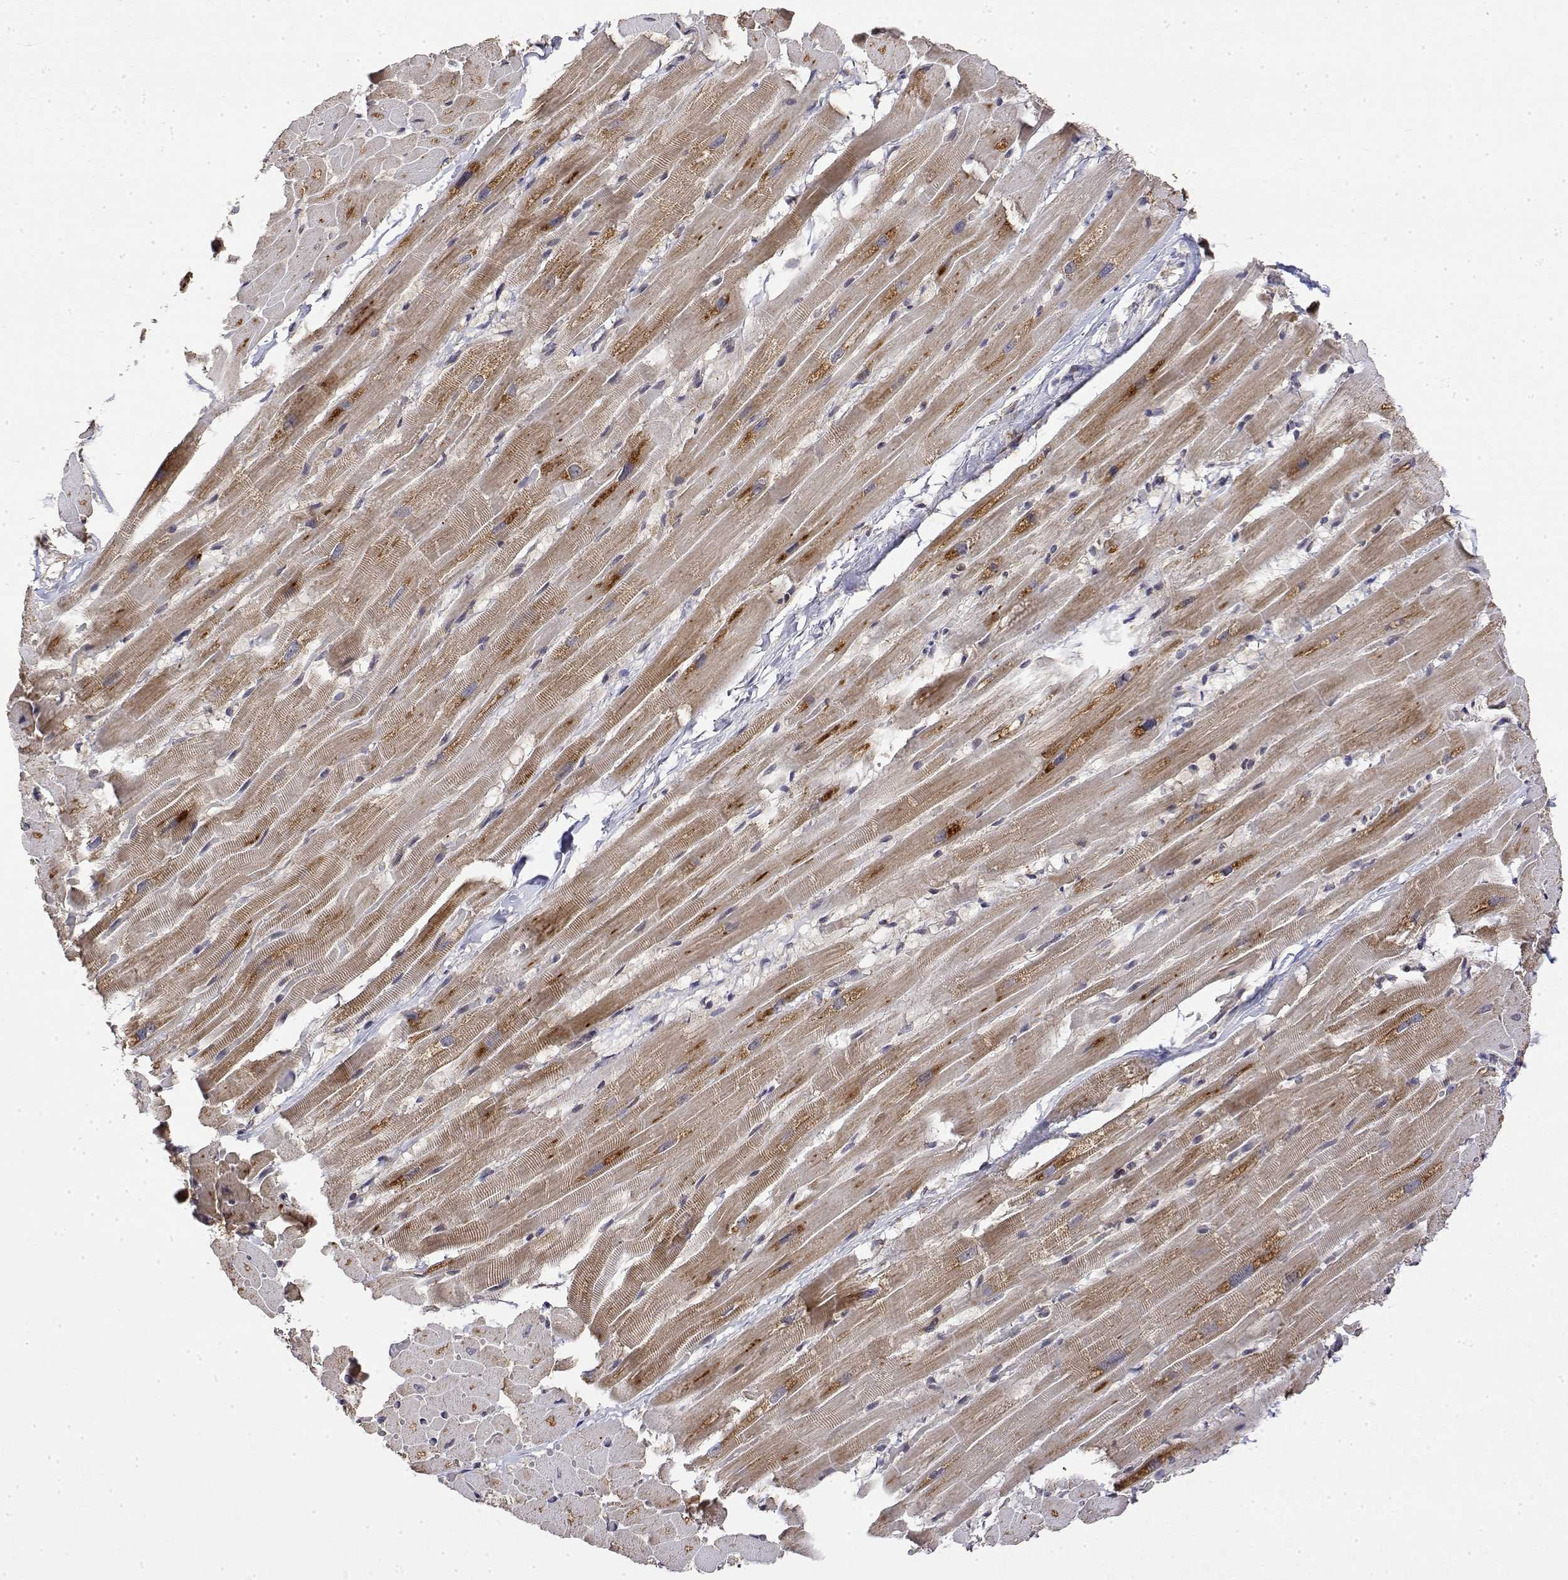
{"staining": {"intensity": "moderate", "quantity": "25%-75%", "location": "cytoplasmic/membranous"}, "tissue": "heart muscle", "cell_type": "Cardiomyocytes", "image_type": "normal", "snomed": [{"axis": "morphology", "description": "Normal tissue, NOS"}, {"axis": "topography", "description": "Heart"}], "caption": "Protein expression analysis of unremarkable heart muscle demonstrates moderate cytoplasmic/membranous expression in about 25%-75% of cardiomyocytes.", "gene": "GADD45GIP1", "patient": {"sex": "male", "age": 37}}